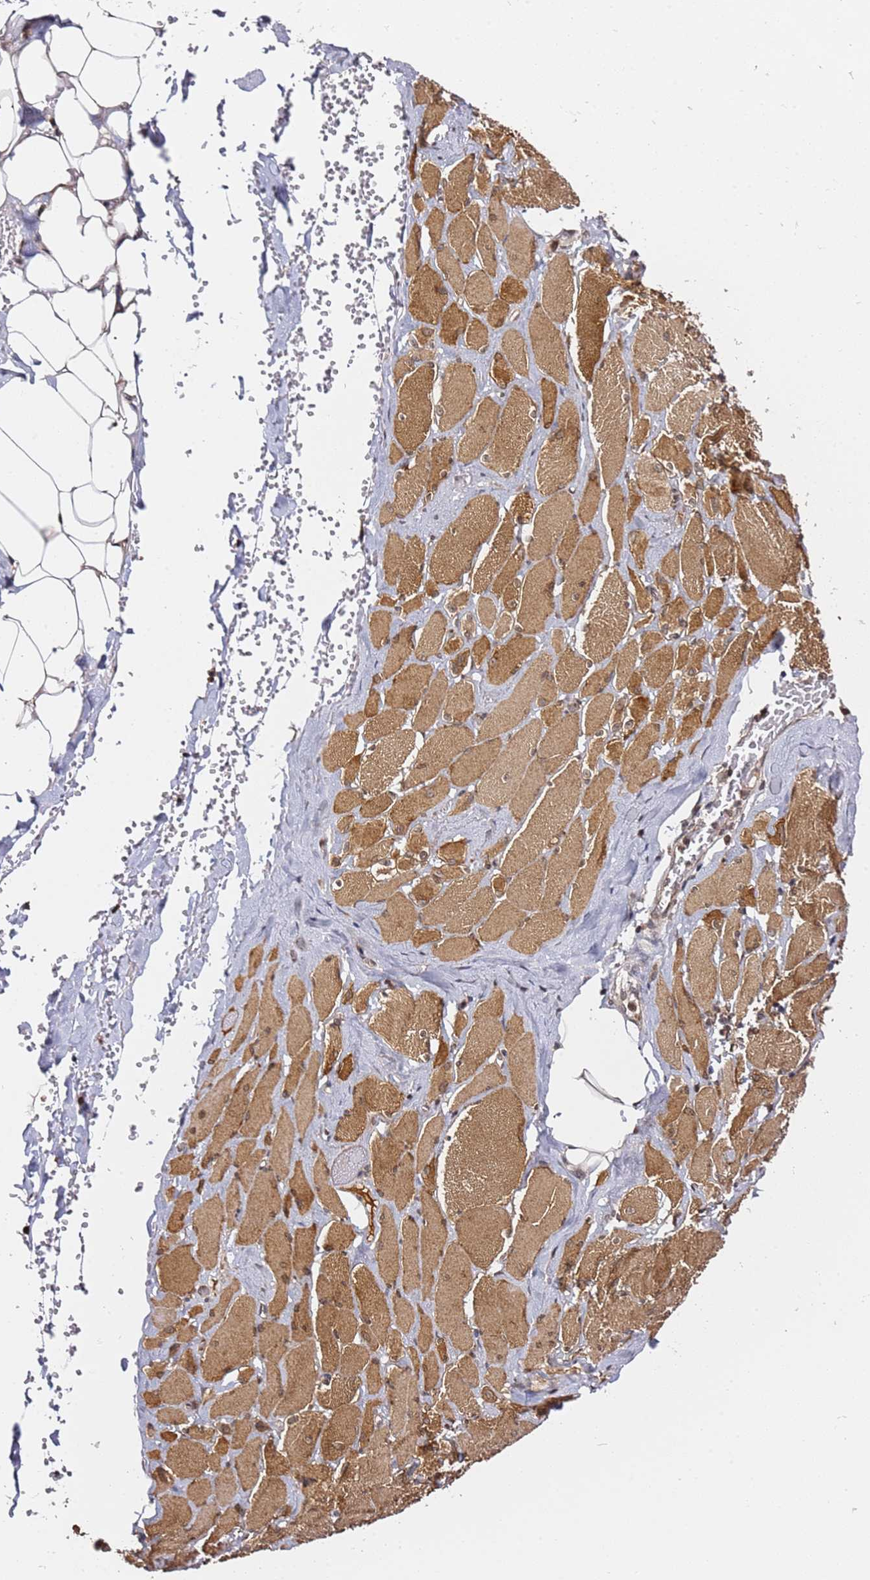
{"staining": {"intensity": "moderate", "quantity": "25%-75%", "location": "cytoplasmic/membranous"}, "tissue": "skeletal muscle", "cell_type": "Myocytes", "image_type": "normal", "snomed": [{"axis": "morphology", "description": "Normal tissue, NOS"}, {"axis": "morphology", "description": "Basal cell carcinoma"}, {"axis": "topography", "description": "Skeletal muscle"}], "caption": "Brown immunohistochemical staining in normal skeletal muscle exhibits moderate cytoplasmic/membranous positivity in about 25%-75% of myocytes. (DAB (3,3'-diaminobenzidine) IHC with brightfield microscopy, high magnification).", "gene": "PRKAB2", "patient": {"sex": "female", "age": 64}}